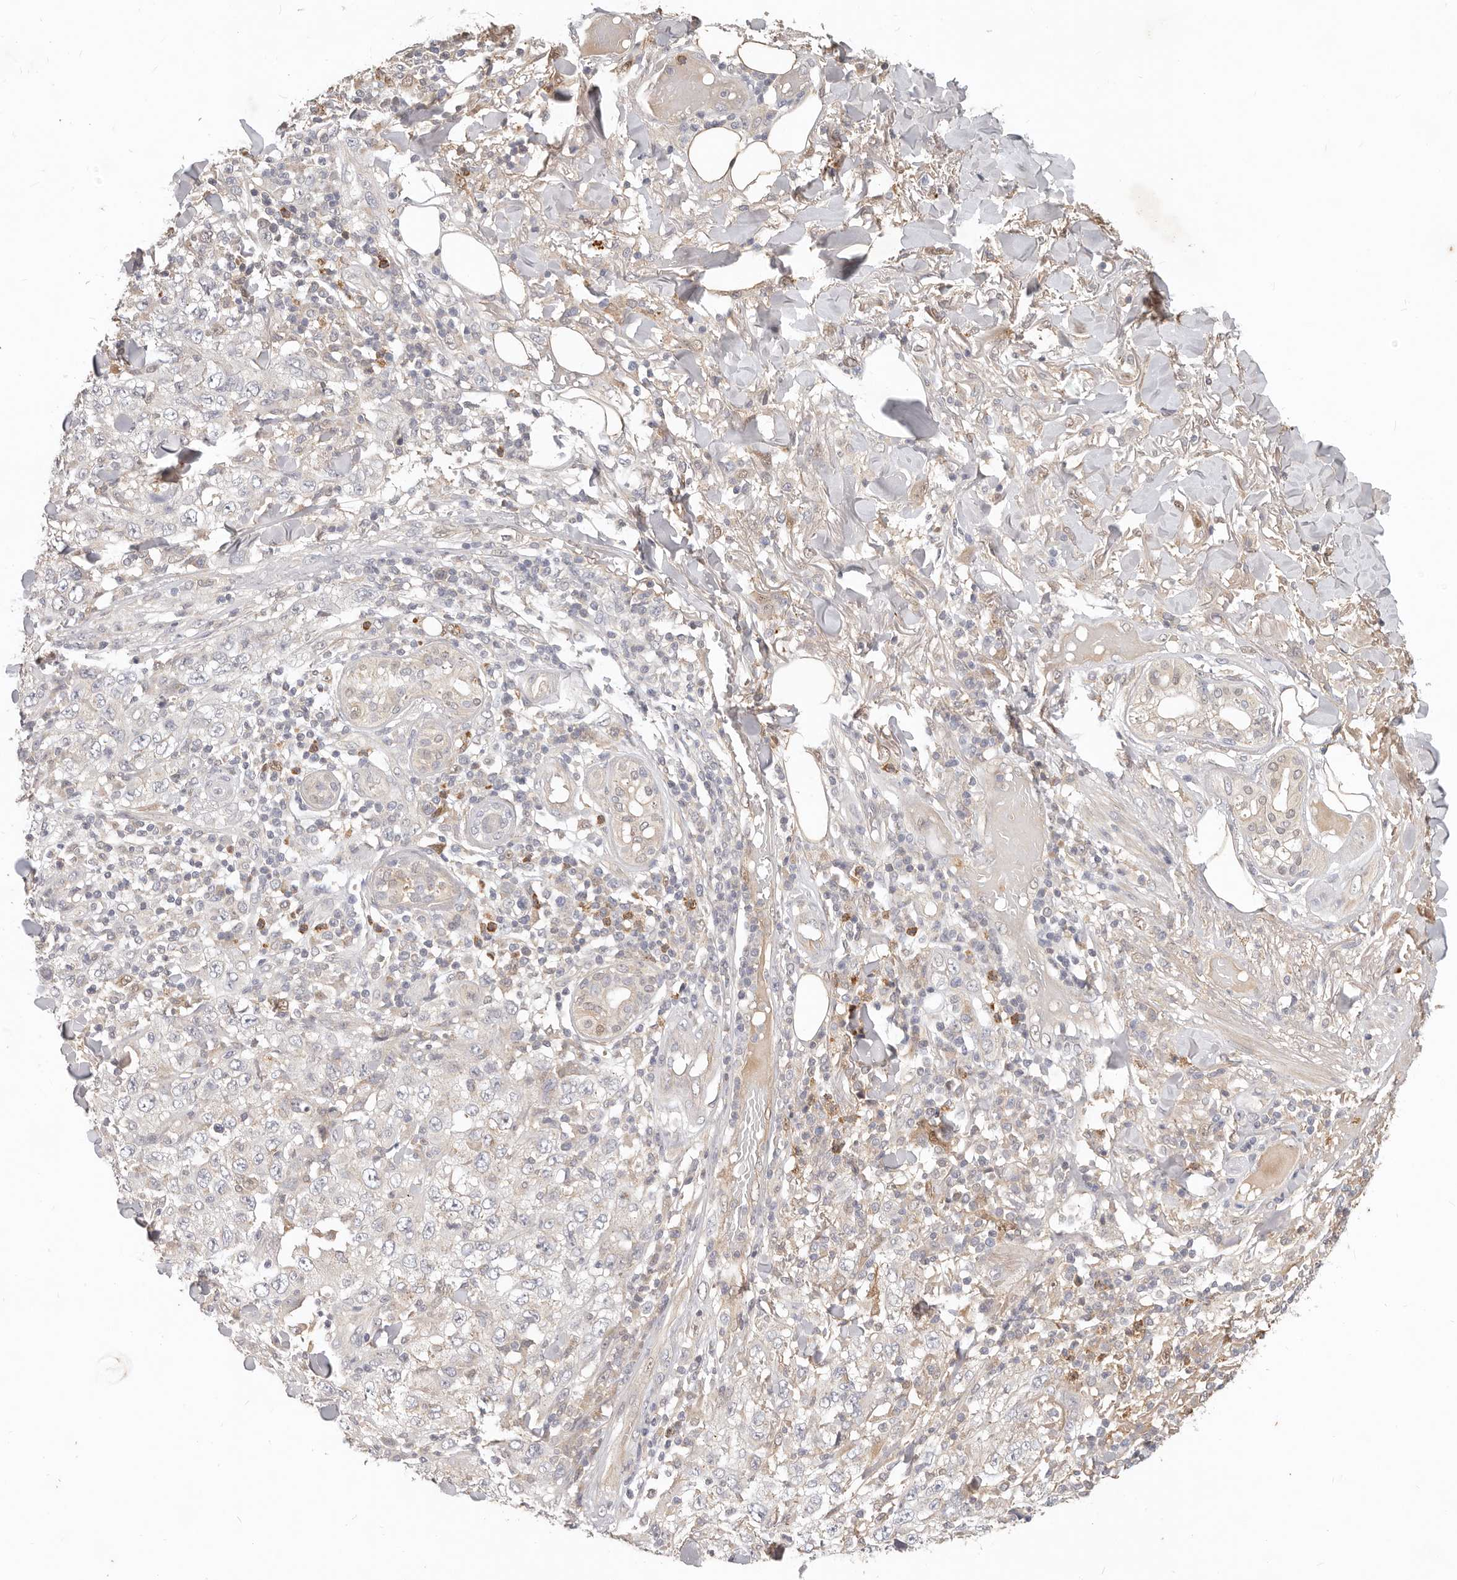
{"staining": {"intensity": "negative", "quantity": "none", "location": "none"}, "tissue": "skin cancer", "cell_type": "Tumor cells", "image_type": "cancer", "snomed": [{"axis": "morphology", "description": "Squamous cell carcinoma, NOS"}, {"axis": "topography", "description": "Skin"}], "caption": "Tumor cells show no significant positivity in squamous cell carcinoma (skin). (DAB (3,3'-diaminobenzidine) IHC with hematoxylin counter stain).", "gene": "USP49", "patient": {"sex": "female", "age": 88}}